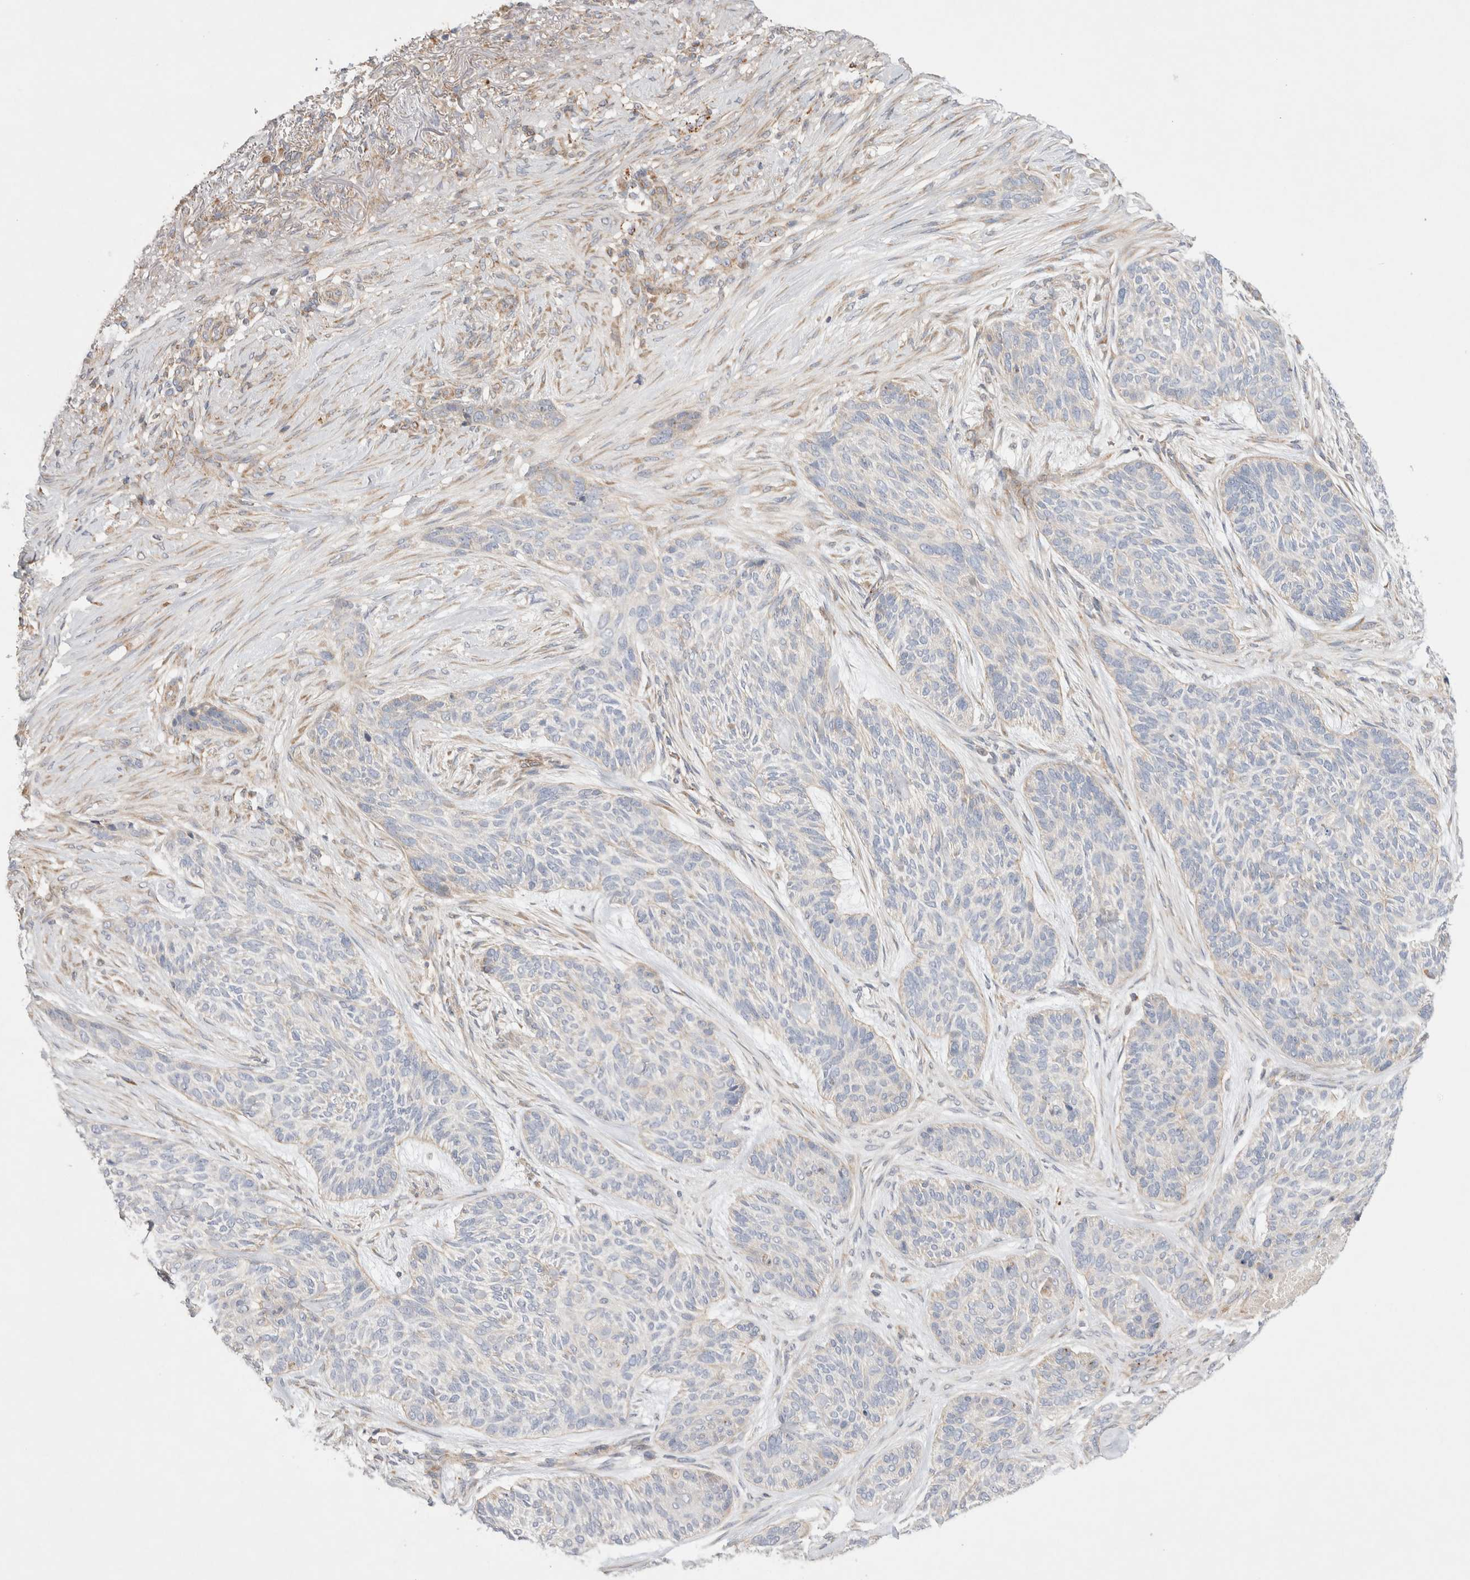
{"staining": {"intensity": "negative", "quantity": "none", "location": "none"}, "tissue": "skin cancer", "cell_type": "Tumor cells", "image_type": "cancer", "snomed": [{"axis": "morphology", "description": "Basal cell carcinoma"}, {"axis": "topography", "description": "Skin"}], "caption": "This is an IHC image of skin basal cell carcinoma. There is no staining in tumor cells.", "gene": "TBC1D16", "patient": {"sex": "male", "age": 55}}